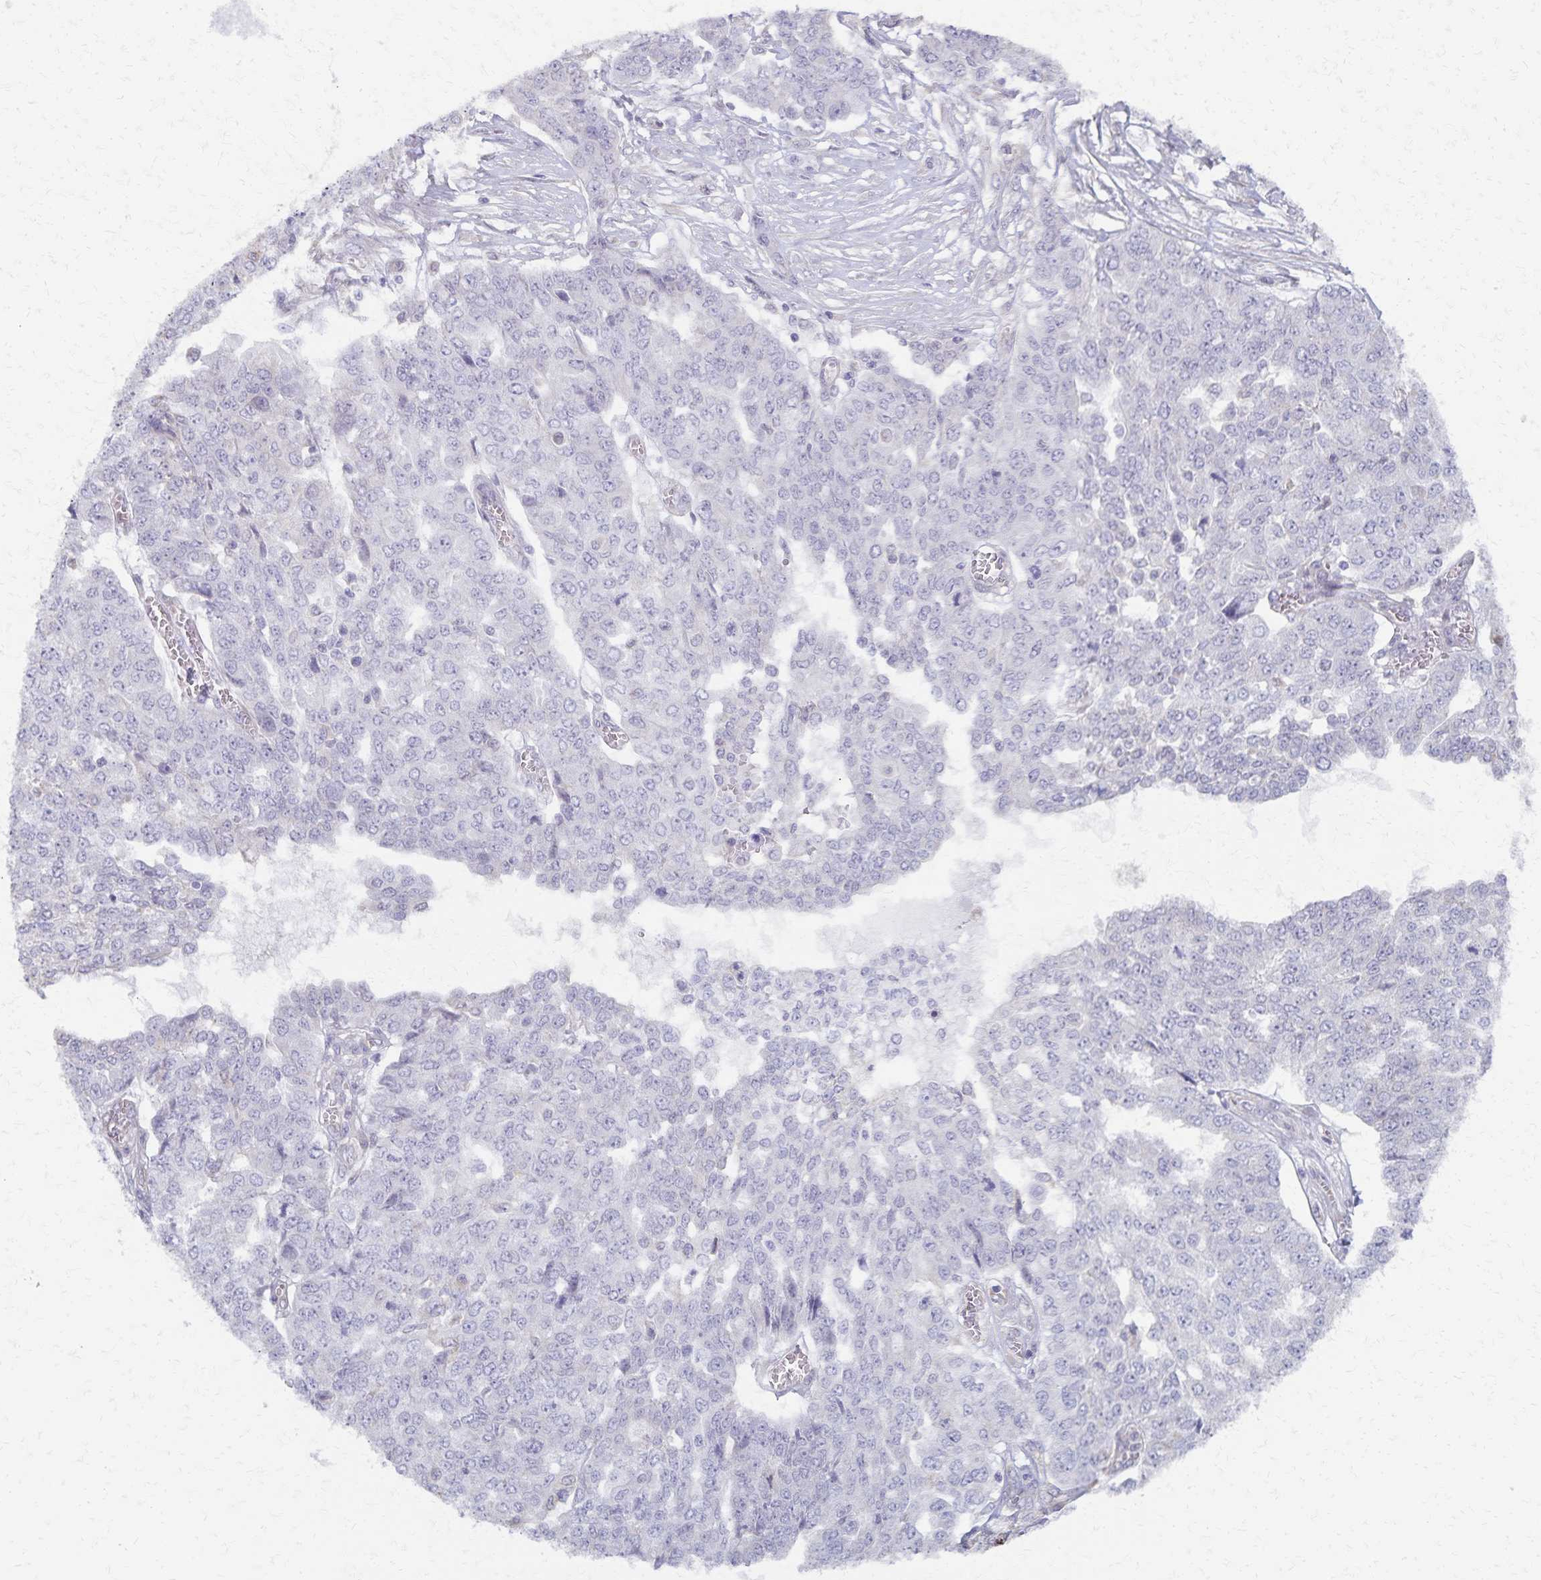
{"staining": {"intensity": "negative", "quantity": "none", "location": "none"}, "tissue": "ovarian cancer", "cell_type": "Tumor cells", "image_type": "cancer", "snomed": [{"axis": "morphology", "description": "Cystadenocarcinoma, serous, NOS"}, {"axis": "topography", "description": "Soft tissue"}, {"axis": "topography", "description": "Ovary"}], "caption": "Tumor cells show no significant protein staining in ovarian serous cystadenocarcinoma.", "gene": "KISS1", "patient": {"sex": "female", "age": 57}}